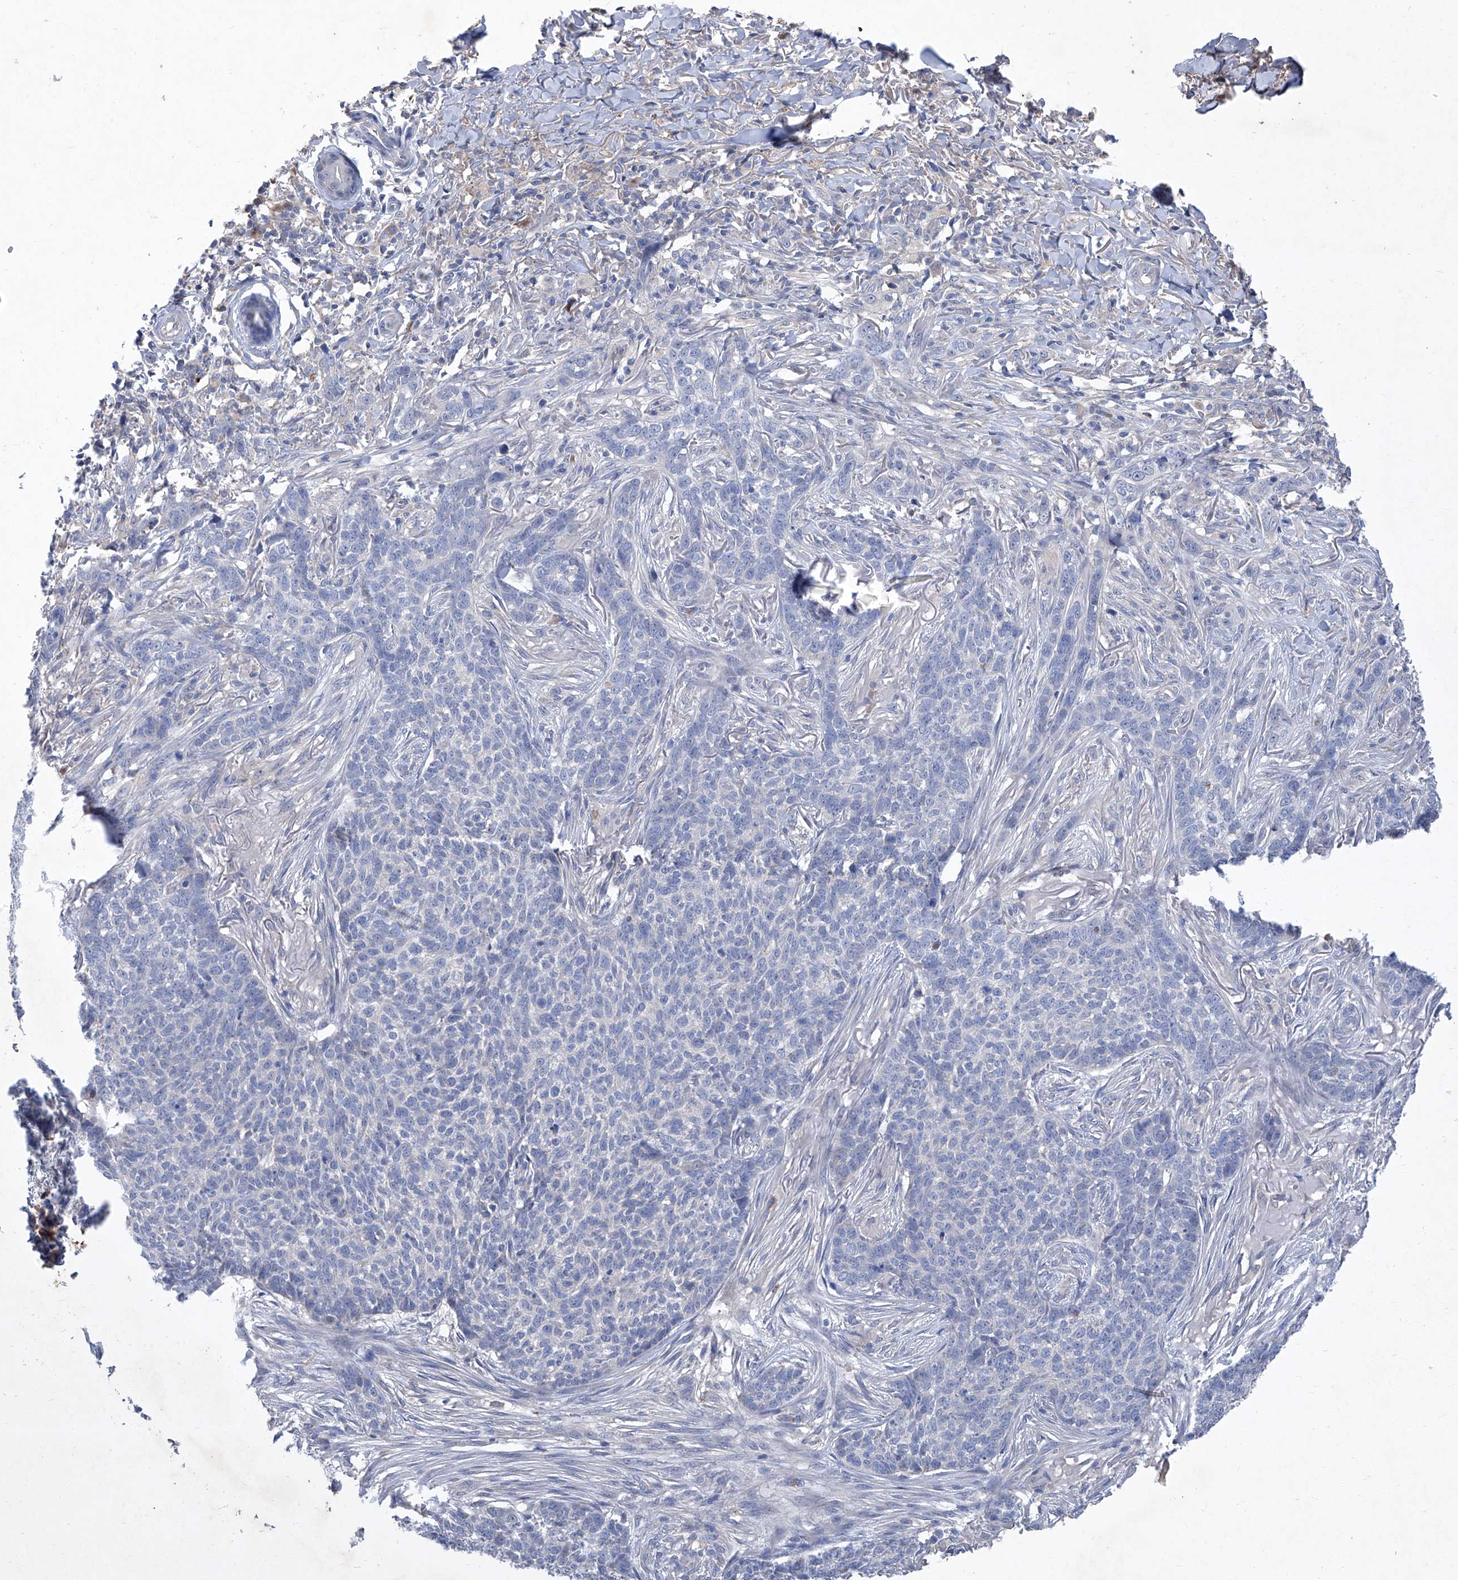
{"staining": {"intensity": "negative", "quantity": "none", "location": "none"}, "tissue": "skin cancer", "cell_type": "Tumor cells", "image_type": "cancer", "snomed": [{"axis": "morphology", "description": "Basal cell carcinoma"}, {"axis": "topography", "description": "Skin"}], "caption": "Immunohistochemistry histopathology image of skin basal cell carcinoma stained for a protein (brown), which displays no positivity in tumor cells. (Brightfield microscopy of DAB (3,3'-diaminobenzidine) IHC at high magnification).", "gene": "SBK2", "patient": {"sex": "male", "age": 85}}